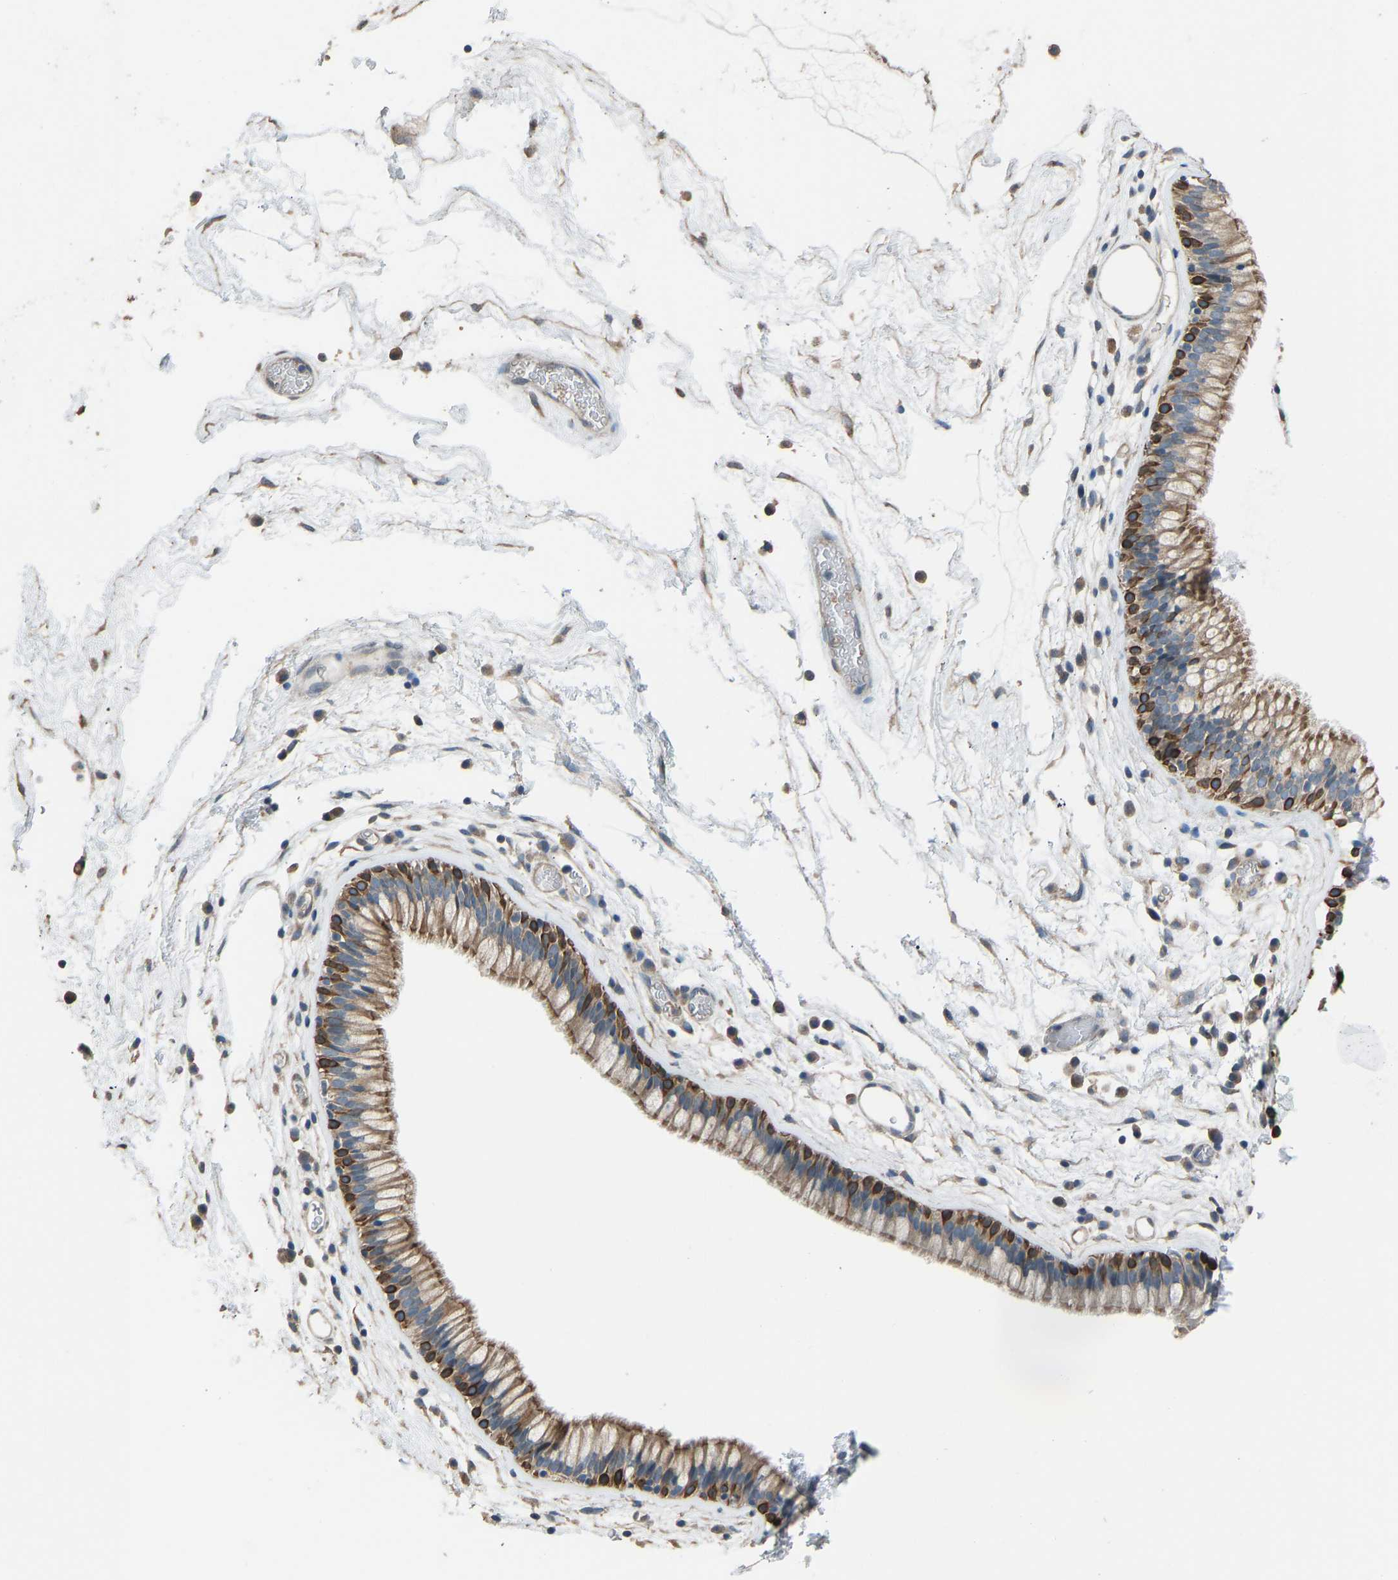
{"staining": {"intensity": "moderate", "quantity": ">75%", "location": "cytoplasmic/membranous"}, "tissue": "nasopharynx", "cell_type": "Respiratory epithelial cells", "image_type": "normal", "snomed": [{"axis": "morphology", "description": "Normal tissue, NOS"}, {"axis": "morphology", "description": "Inflammation, NOS"}, {"axis": "topography", "description": "Nasopharynx"}], "caption": "Unremarkable nasopharynx demonstrates moderate cytoplasmic/membranous positivity in approximately >75% of respiratory epithelial cells The staining was performed using DAB (3,3'-diaminobenzidine) to visualize the protein expression in brown, while the nuclei were stained in blue with hematoxylin (Magnification: 20x)..", "gene": "SLC43A1", "patient": {"sex": "male", "age": 48}}